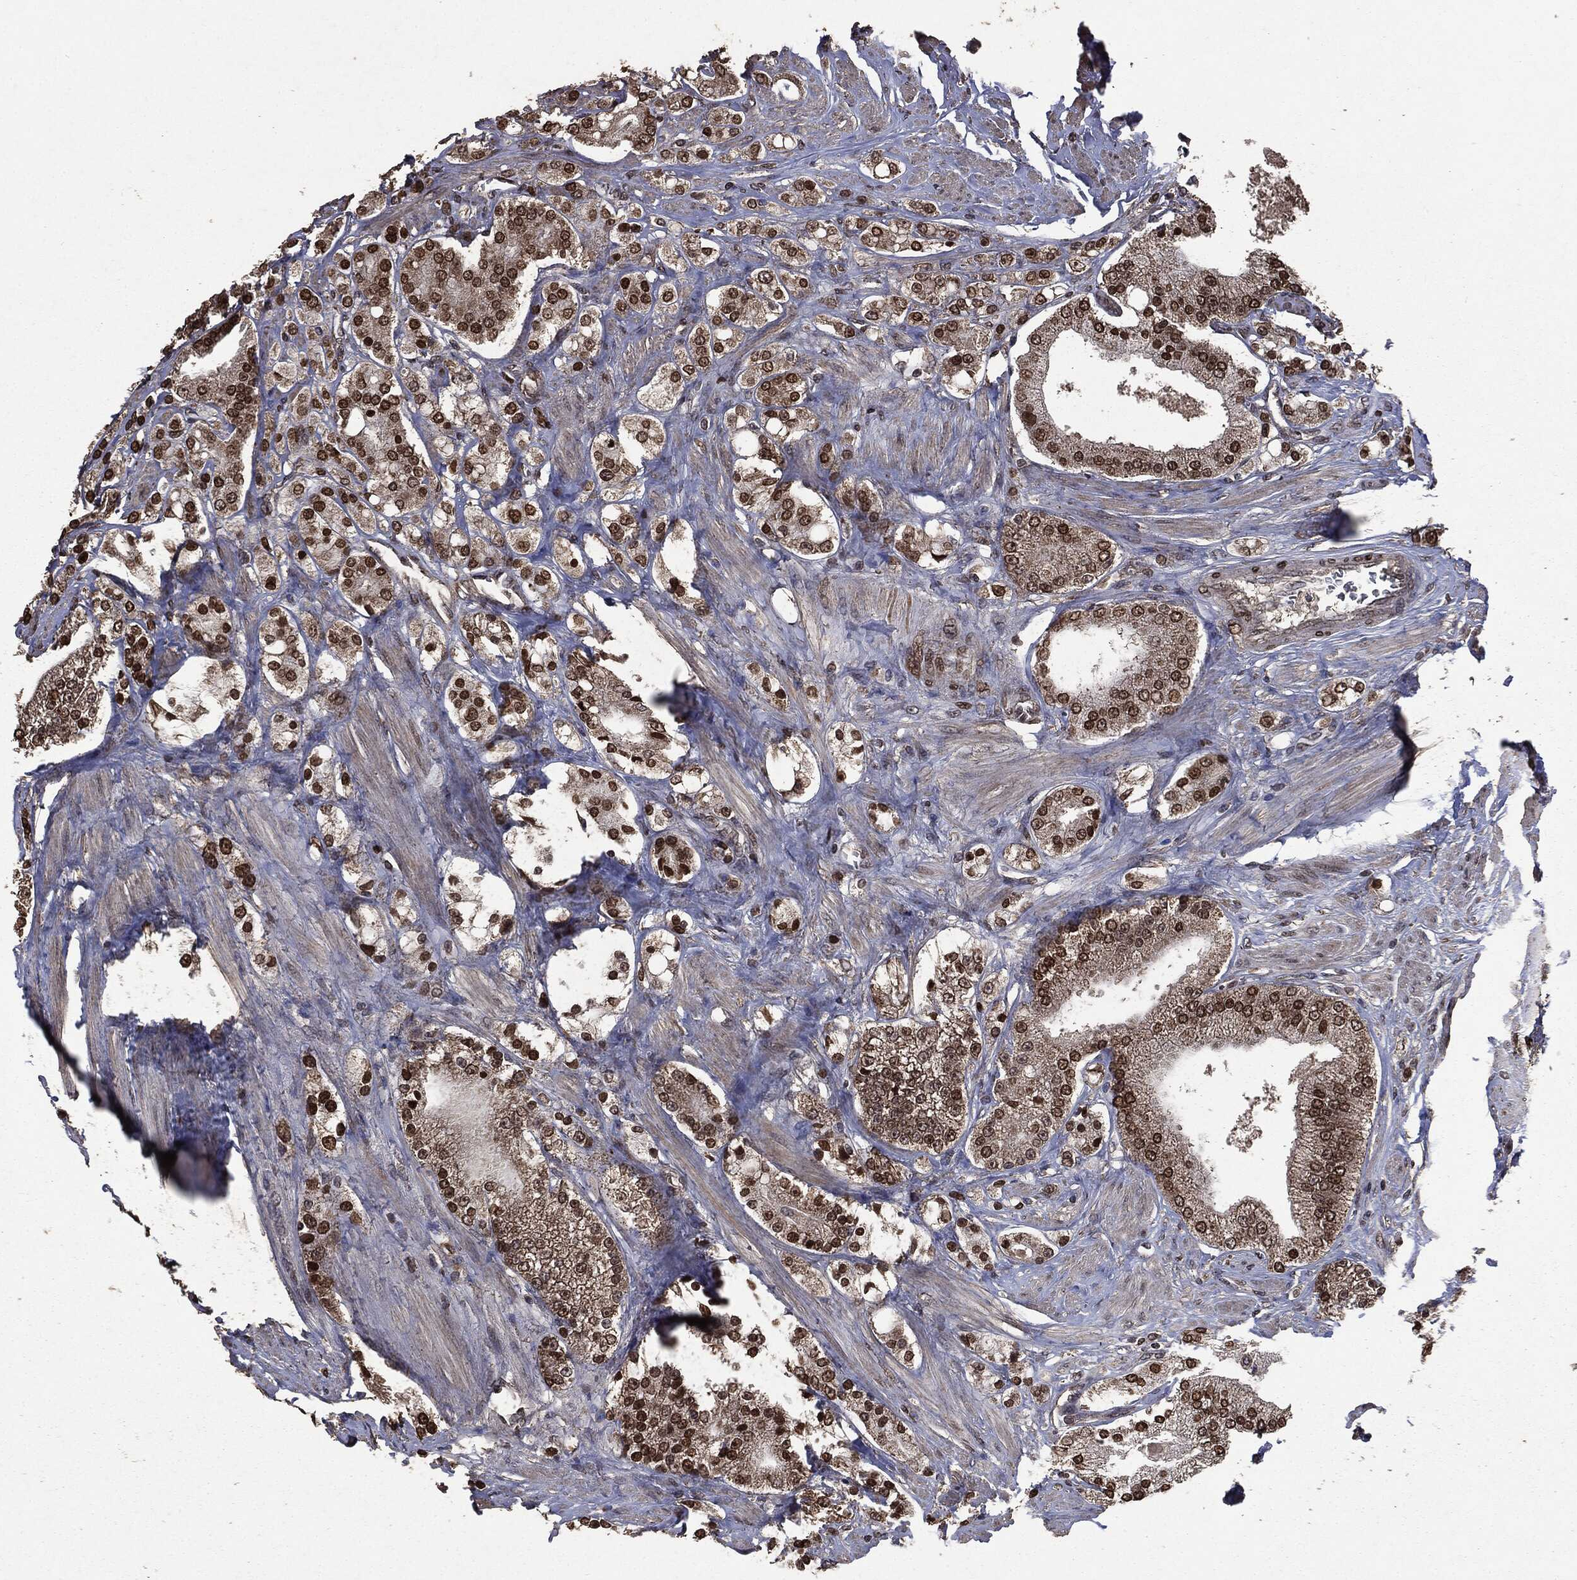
{"staining": {"intensity": "strong", "quantity": ">75%", "location": "cytoplasmic/membranous,nuclear"}, "tissue": "prostate cancer", "cell_type": "Tumor cells", "image_type": "cancer", "snomed": [{"axis": "morphology", "description": "Adenocarcinoma, NOS"}, {"axis": "topography", "description": "Prostate and seminal vesicle, NOS"}, {"axis": "topography", "description": "Prostate"}], "caption": "Approximately >75% of tumor cells in prostate cancer display strong cytoplasmic/membranous and nuclear protein expression as visualized by brown immunohistochemical staining.", "gene": "PPP6R2", "patient": {"sex": "male", "age": 67}}